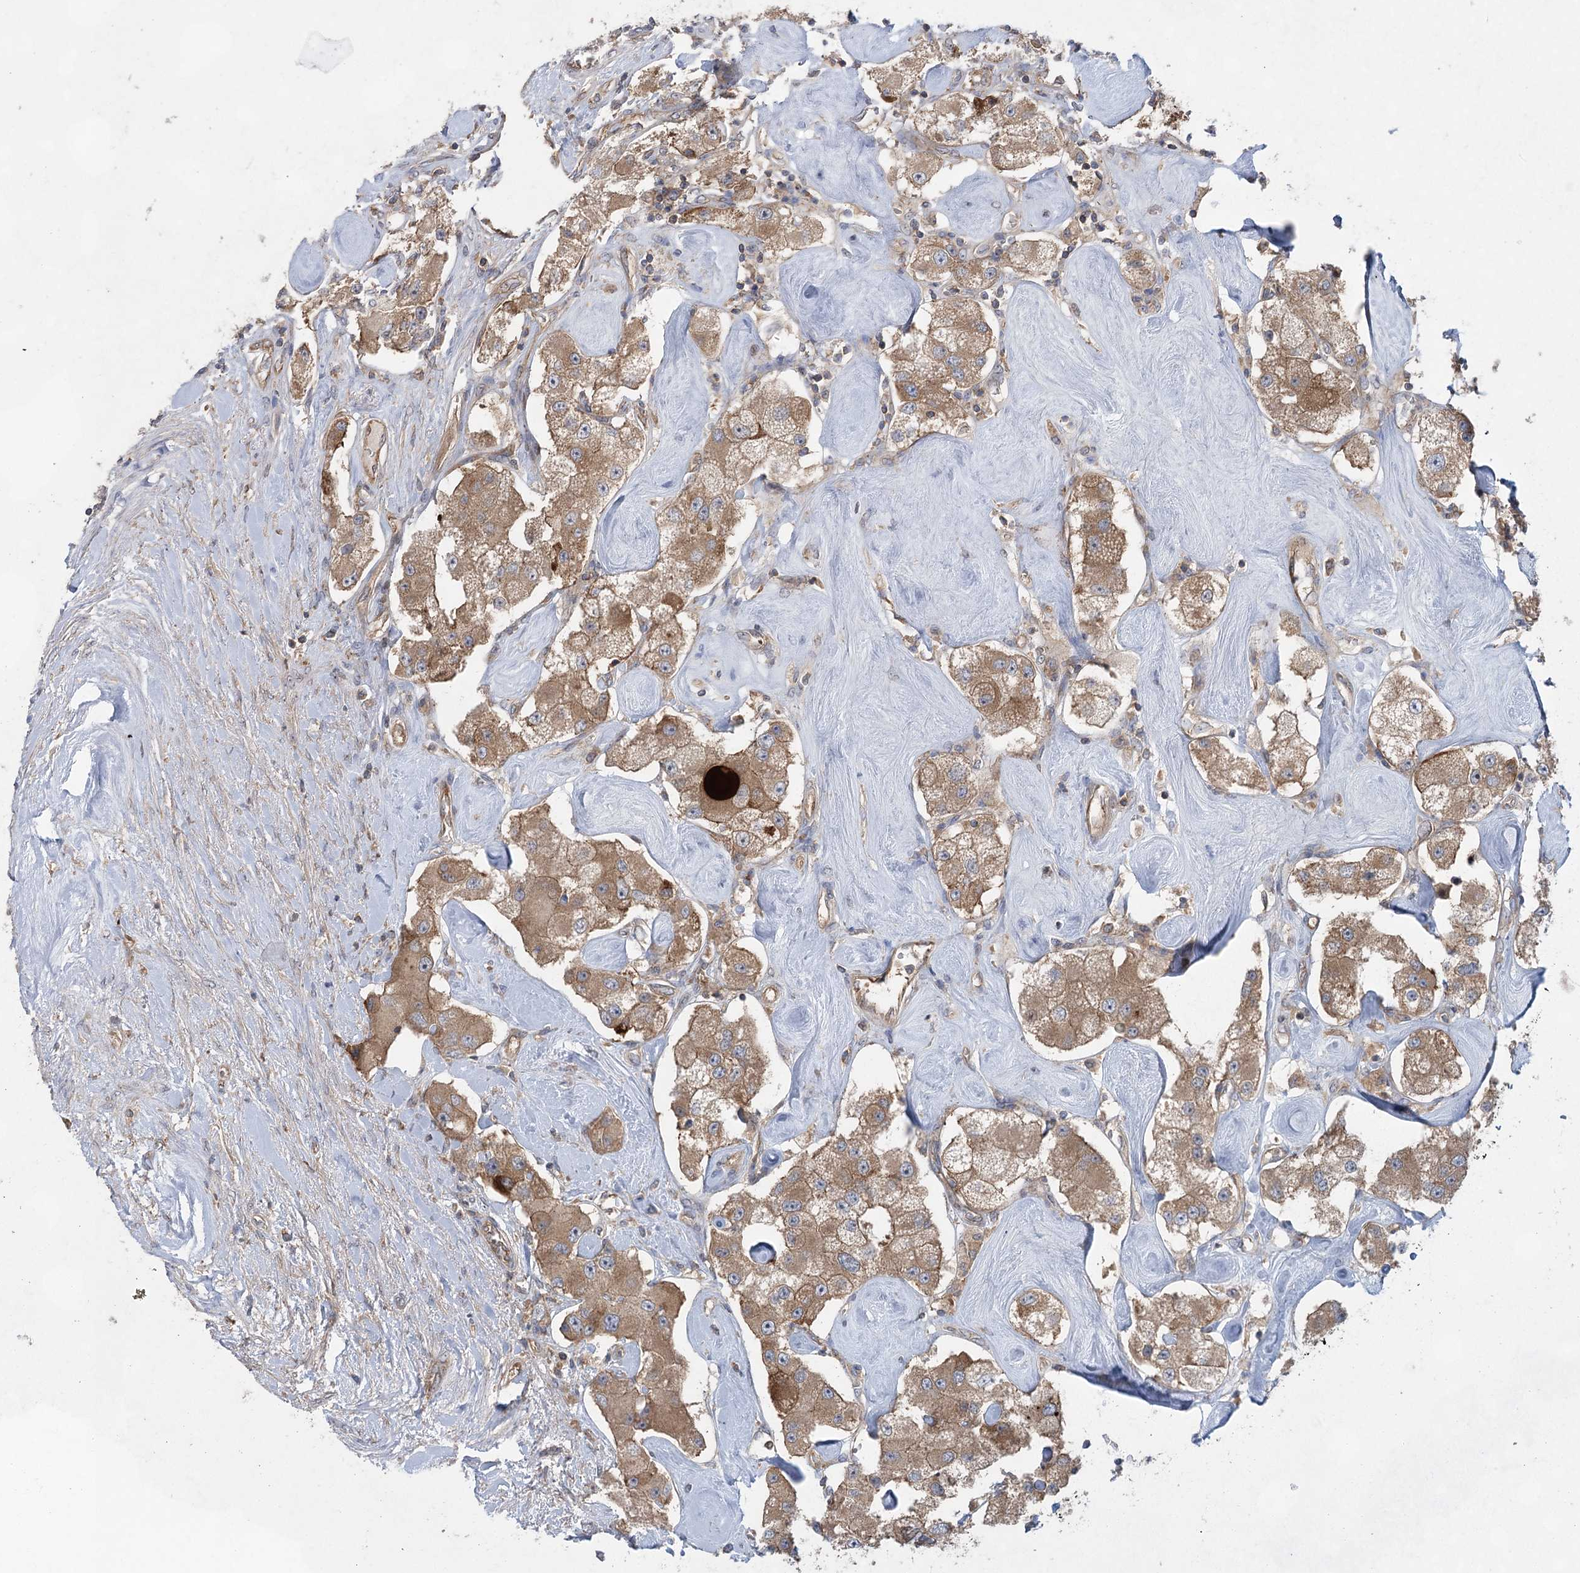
{"staining": {"intensity": "moderate", "quantity": ">75%", "location": "cytoplasmic/membranous"}, "tissue": "carcinoid", "cell_type": "Tumor cells", "image_type": "cancer", "snomed": [{"axis": "morphology", "description": "Carcinoid, malignant, NOS"}, {"axis": "topography", "description": "Pancreas"}], "caption": "This is an image of immunohistochemistry (IHC) staining of malignant carcinoid, which shows moderate expression in the cytoplasmic/membranous of tumor cells.", "gene": "EIF3A", "patient": {"sex": "male", "age": 41}}